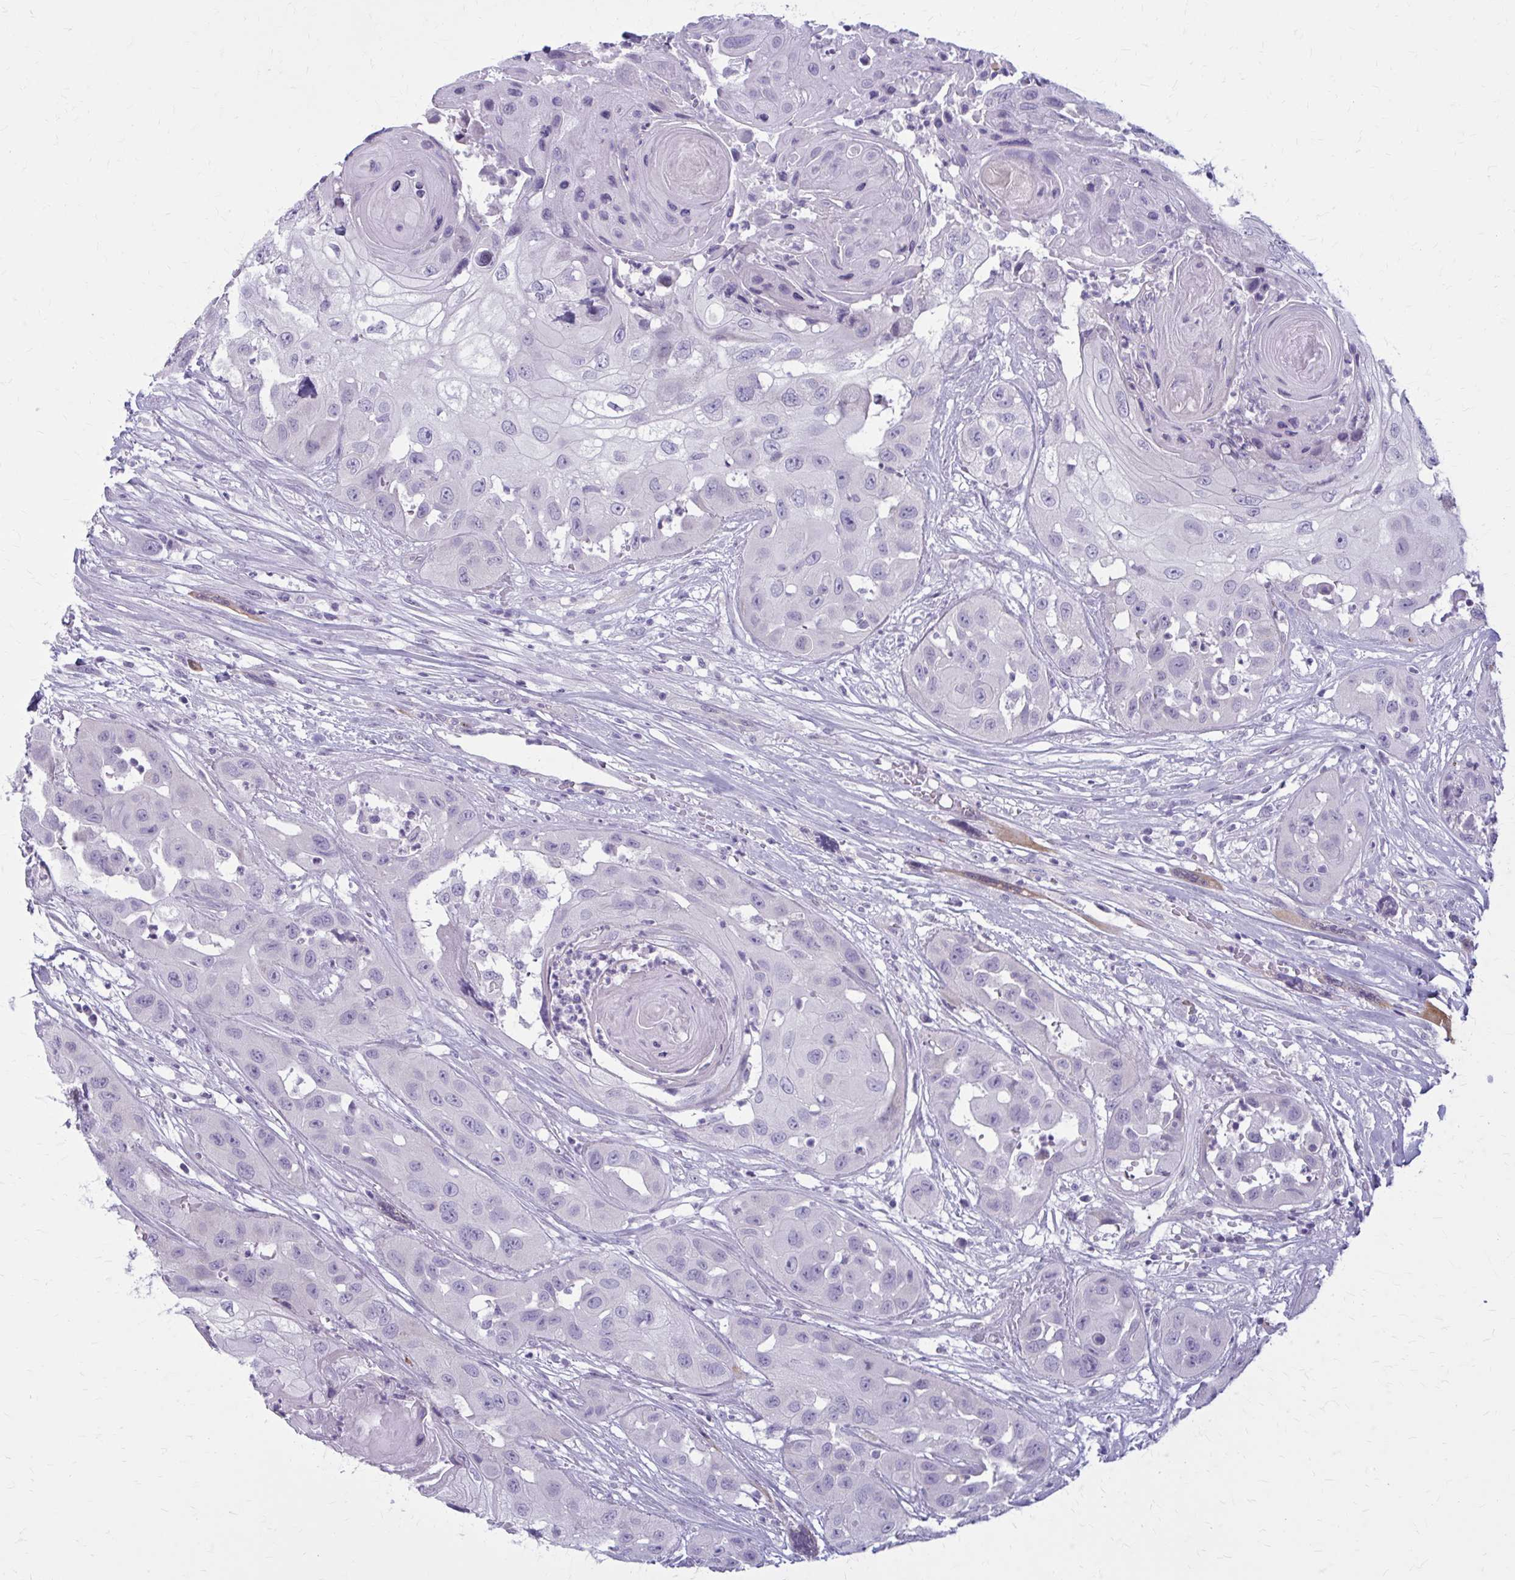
{"staining": {"intensity": "negative", "quantity": "none", "location": "none"}, "tissue": "head and neck cancer", "cell_type": "Tumor cells", "image_type": "cancer", "snomed": [{"axis": "morphology", "description": "Squamous cell carcinoma, NOS"}, {"axis": "topography", "description": "Head-Neck"}], "caption": "Immunohistochemistry (IHC) of human squamous cell carcinoma (head and neck) exhibits no staining in tumor cells. Nuclei are stained in blue.", "gene": "CASQ2", "patient": {"sex": "male", "age": 83}}